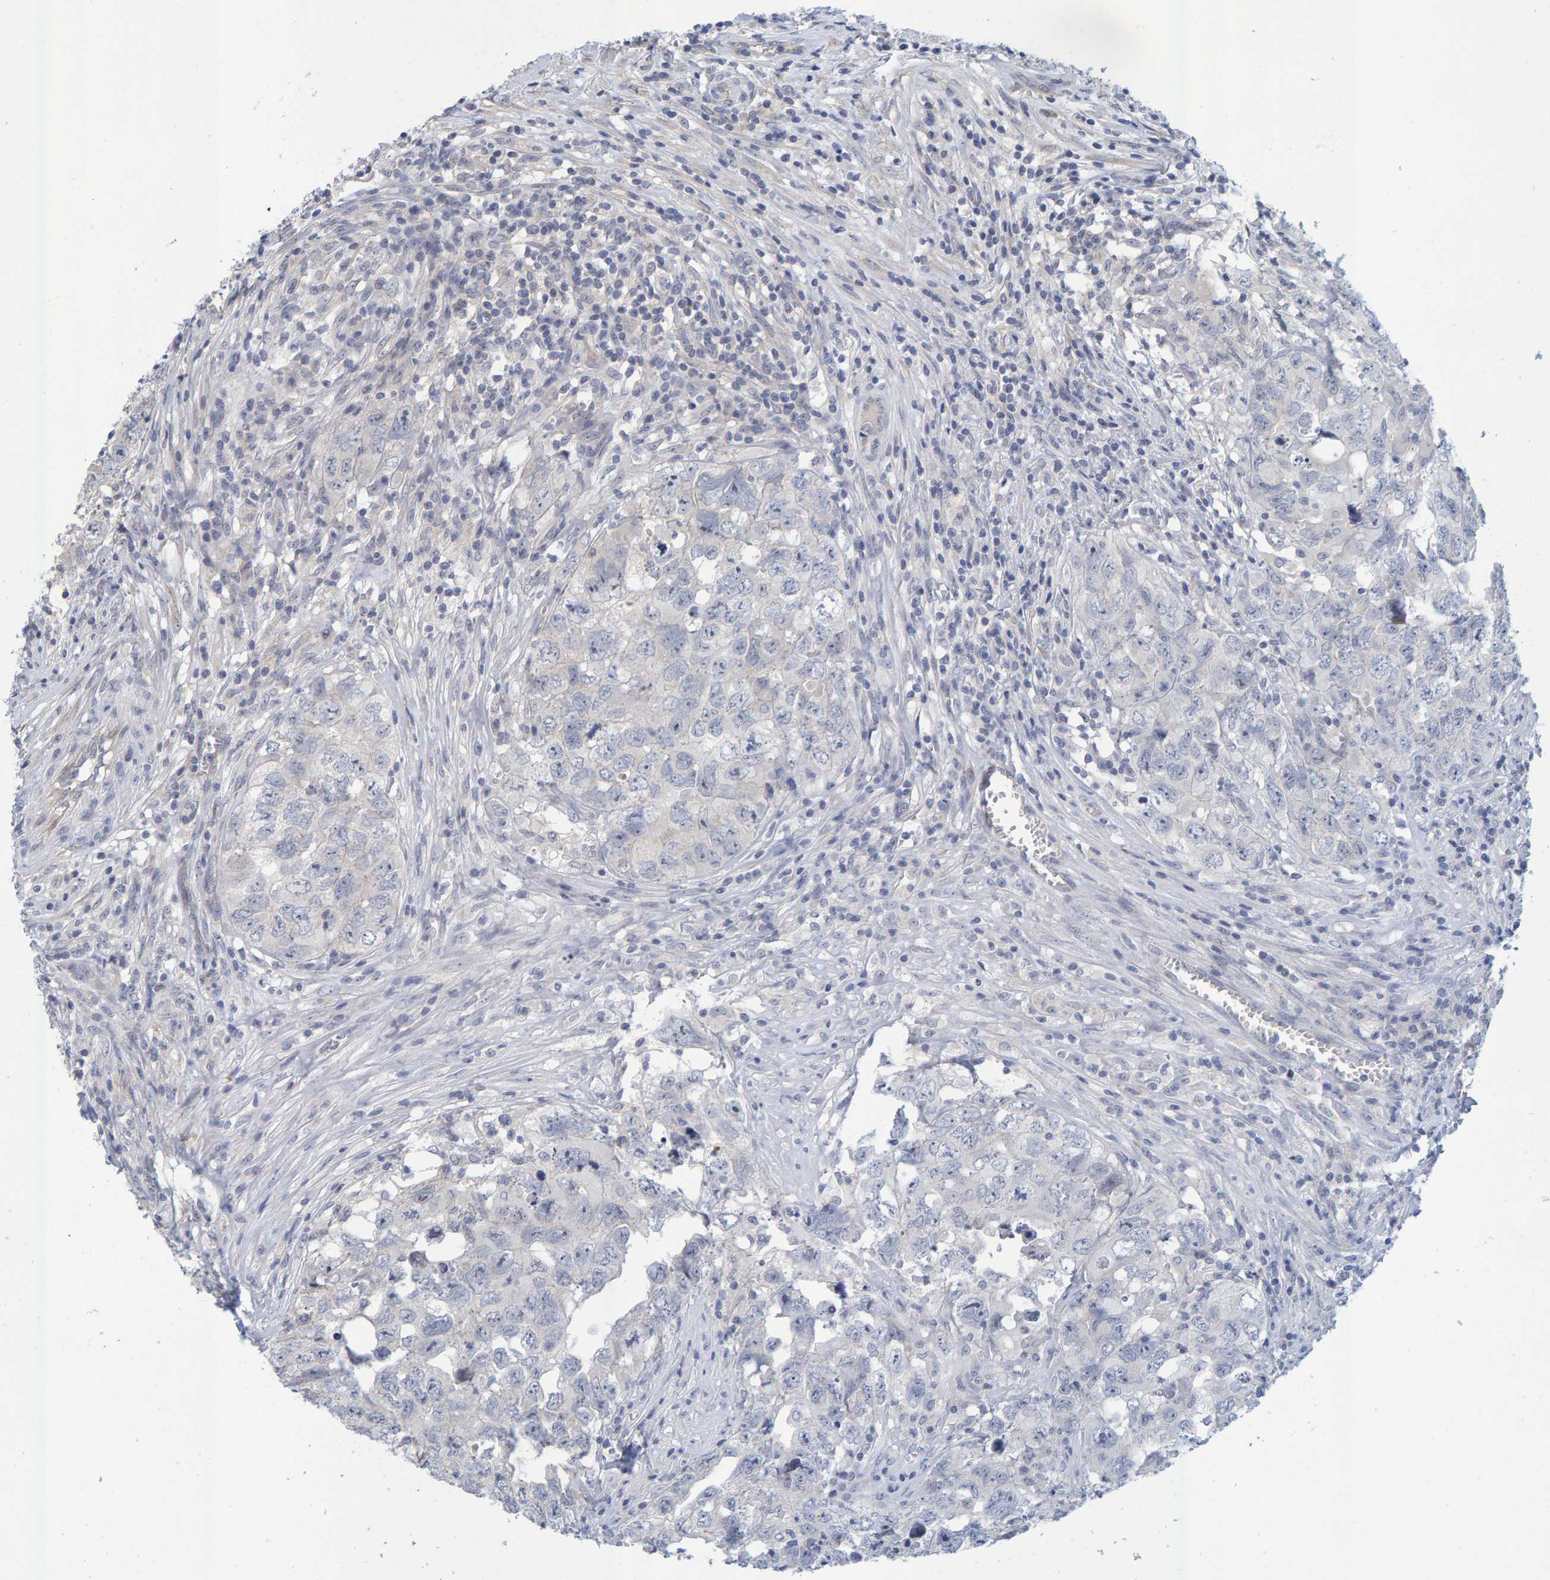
{"staining": {"intensity": "negative", "quantity": "none", "location": "none"}, "tissue": "testis cancer", "cell_type": "Tumor cells", "image_type": "cancer", "snomed": [{"axis": "morphology", "description": "Seminoma, NOS"}, {"axis": "morphology", "description": "Carcinoma, Embryonal, NOS"}, {"axis": "topography", "description": "Testis"}], "caption": "High power microscopy image of an IHC image of testis cancer, revealing no significant positivity in tumor cells.", "gene": "ZNF77", "patient": {"sex": "male", "age": 43}}